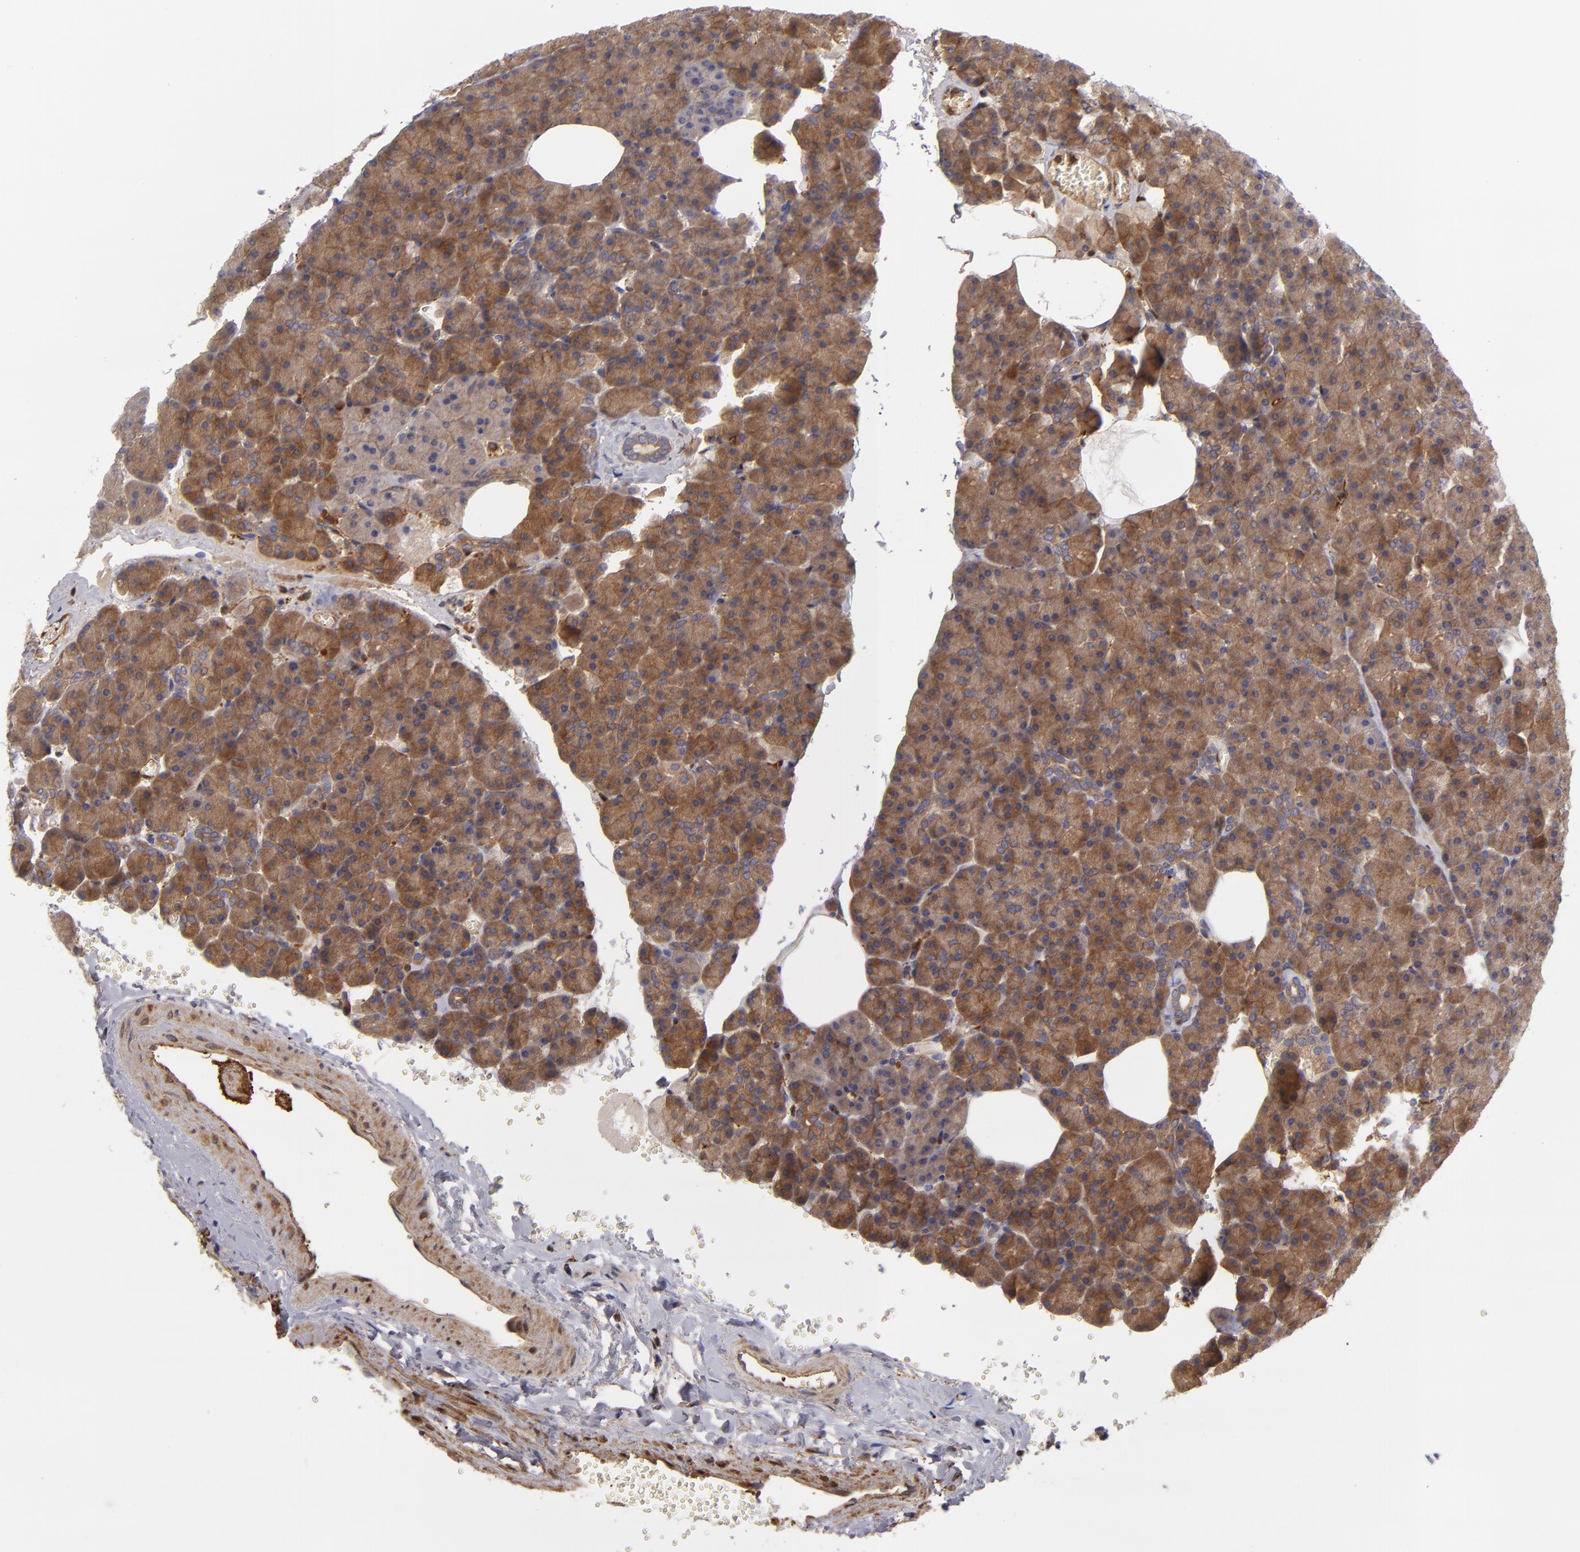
{"staining": {"intensity": "strong", "quantity": ">75%", "location": "cytoplasmic/membranous"}, "tissue": "pancreas", "cell_type": "Exocrine glandular cells", "image_type": "normal", "snomed": [{"axis": "morphology", "description": "Normal tissue, NOS"}, {"axis": "topography", "description": "Pancreas"}], "caption": "Exocrine glandular cells demonstrate high levels of strong cytoplasmic/membranous positivity in approximately >75% of cells in normal human pancreas. The staining was performed using DAB, with brown indicating positive protein expression. Nuclei are stained blue with hematoxylin.", "gene": "VCL", "patient": {"sex": "female", "age": 35}}